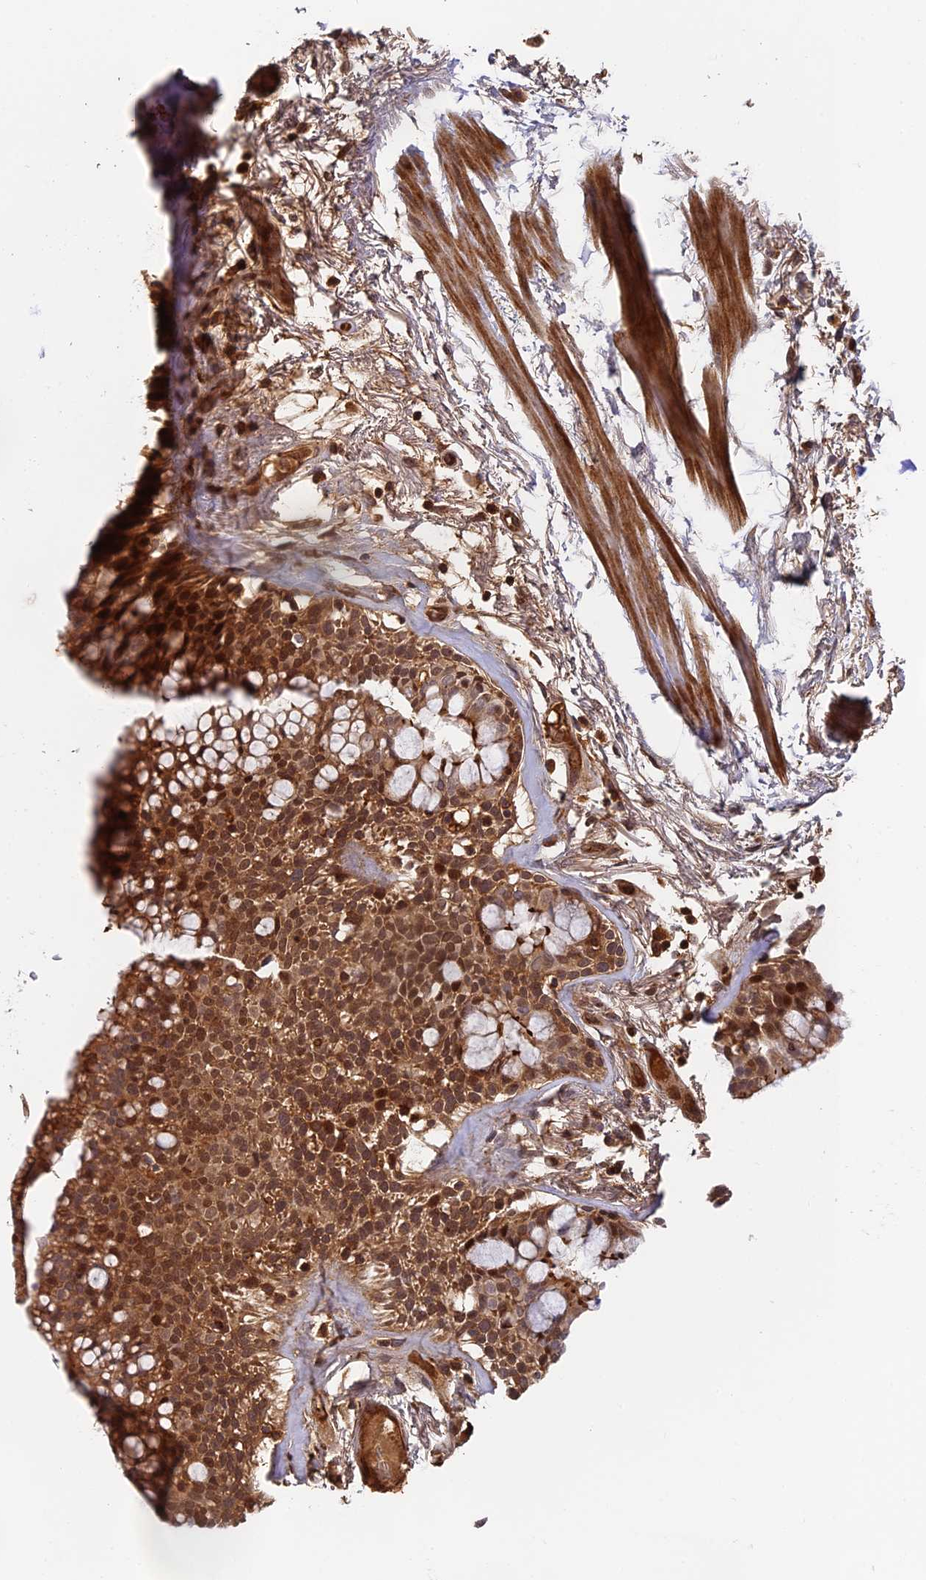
{"staining": {"intensity": "negative", "quantity": "<25%", "location": "cytoplasmic/membranous"}, "tissue": "adipose tissue", "cell_type": "Adipocytes", "image_type": "normal", "snomed": [{"axis": "morphology", "description": "Normal tissue, NOS"}, {"axis": "topography", "description": "Bronchus"}], "caption": "A micrograph of adipose tissue stained for a protein displays no brown staining in adipocytes.", "gene": "OSBPL1A", "patient": {"sex": "male", "age": 66}}